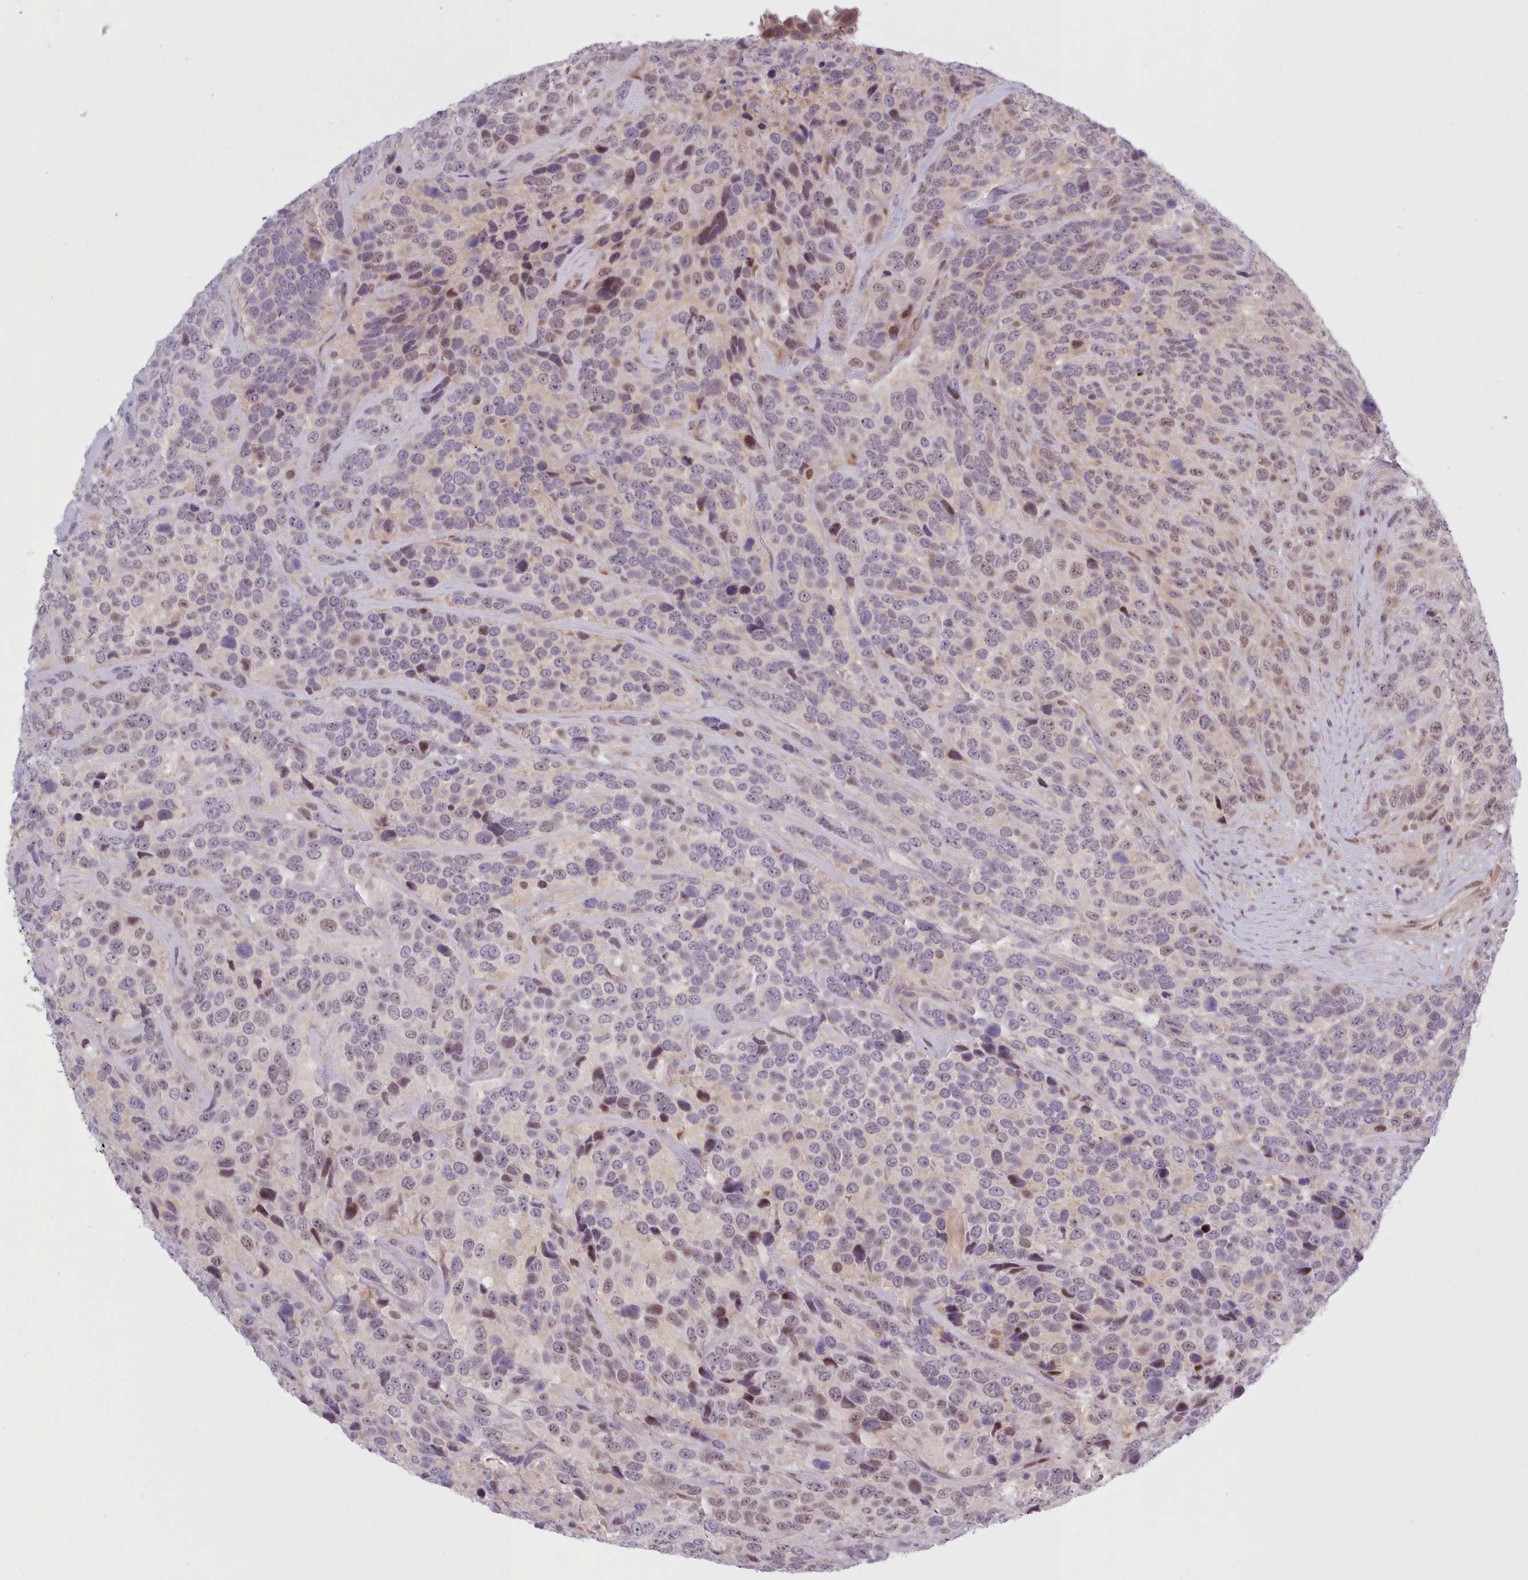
{"staining": {"intensity": "moderate", "quantity": "<25%", "location": "nuclear"}, "tissue": "urothelial cancer", "cell_type": "Tumor cells", "image_type": "cancer", "snomed": [{"axis": "morphology", "description": "Urothelial carcinoma, High grade"}, {"axis": "topography", "description": "Urinary bladder"}], "caption": "Protein expression analysis of urothelial cancer demonstrates moderate nuclear staining in approximately <25% of tumor cells.", "gene": "KBTBD7", "patient": {"sex": "female", "age": 70}}